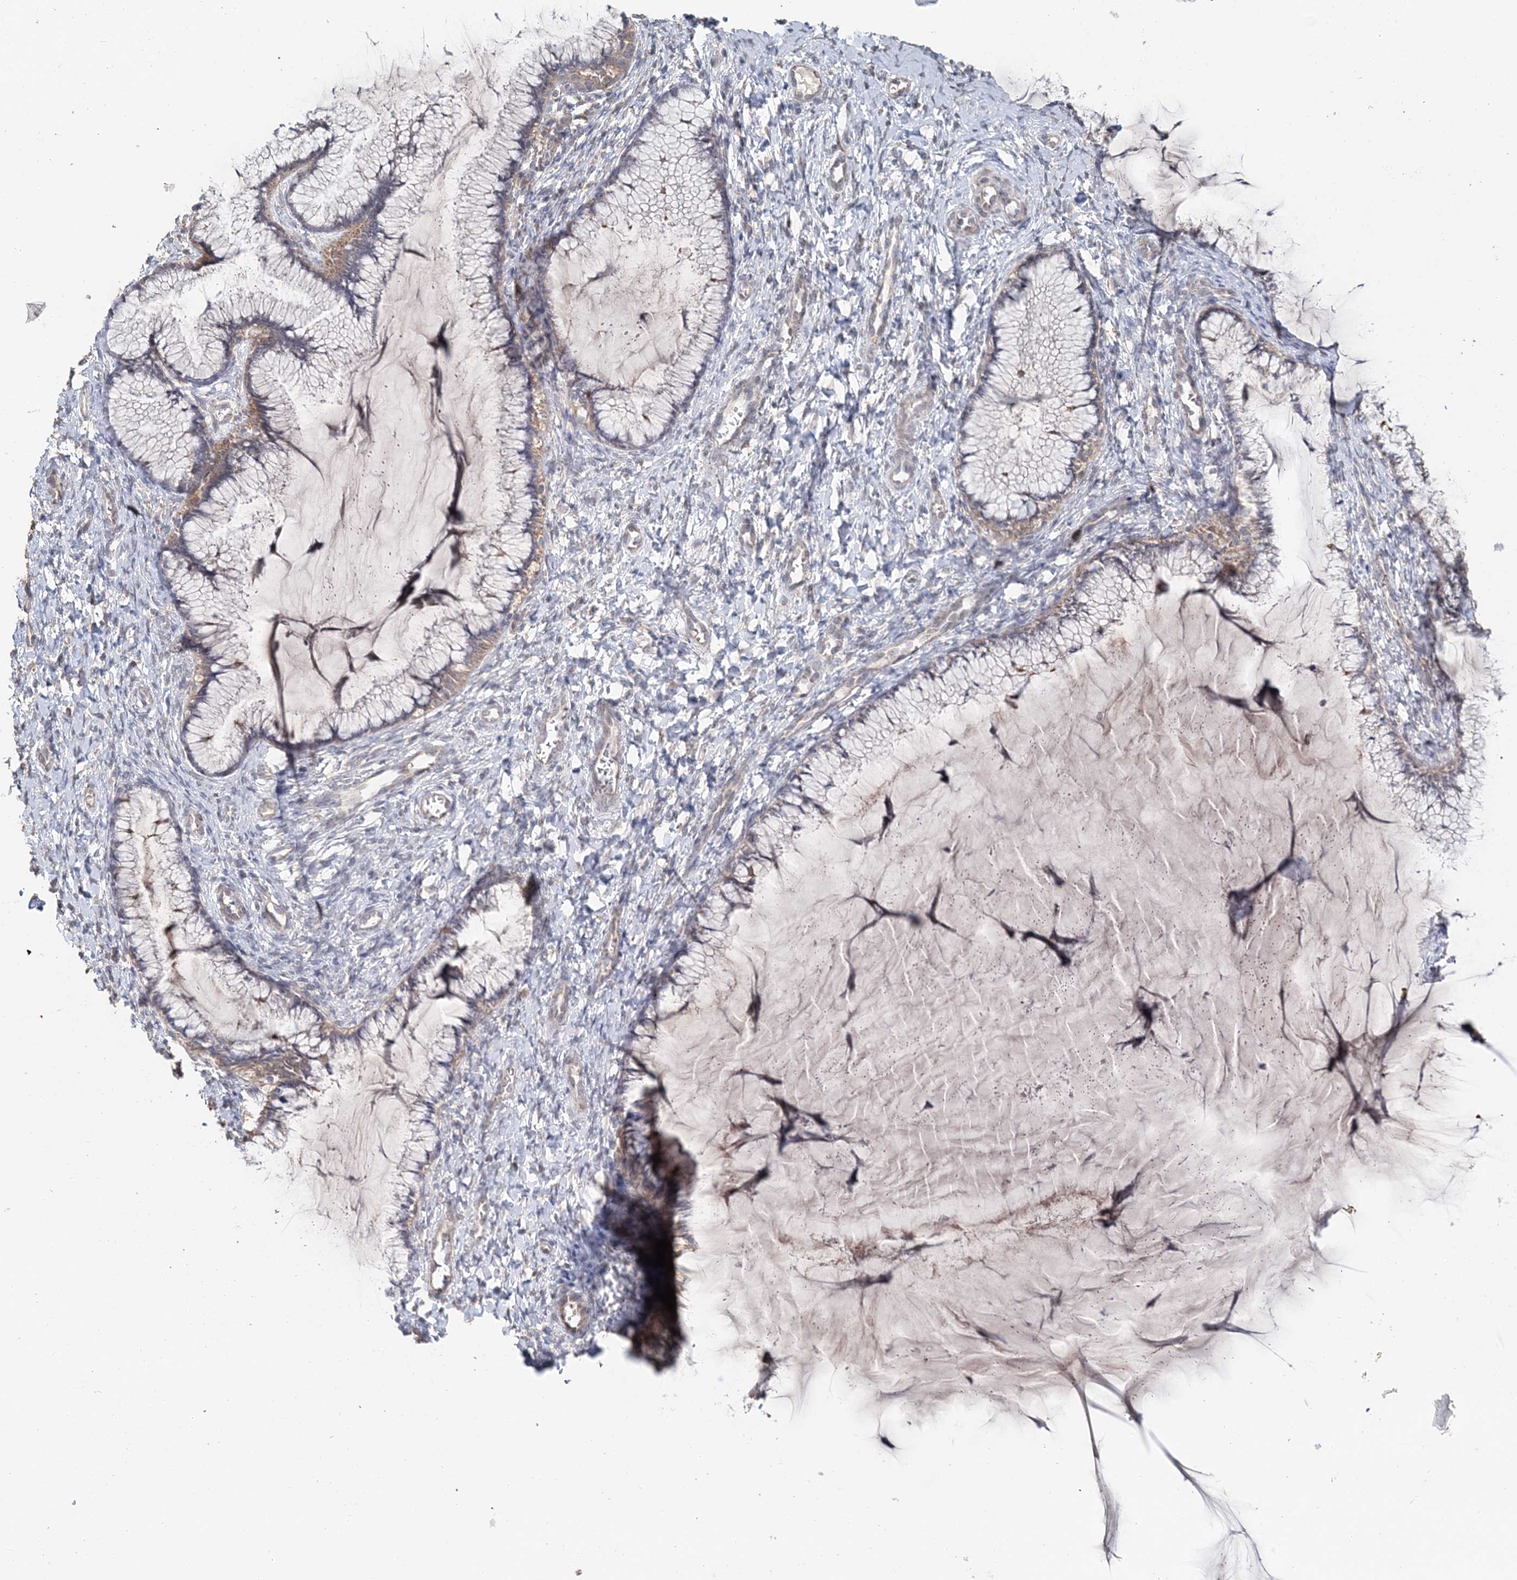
{"staining": {"intensity": "weak", "quantity": "25%-75%", "location": "cytoplasmic/membranous"}, "tissue": "cervix", "cell_type": "Glandular cells", "image_type": "normal", "snomed": [{"axis": "morphology", "description": "Normal tissue, NOS"}, {"axis": "morphology", "description": "Adenocarcinoma, NOS"}, {"axis": "topography", "description": "Cervix"}], "caption": "IHC histopathology image of benign cervix stained for a protein (brown), which reveals low levels of weak cytoplasmic/membranous positivity in approximately 25%-75% of glandular cells.", "gene": "FBXO38", "patient": {"sex": "female", "age": 29}}